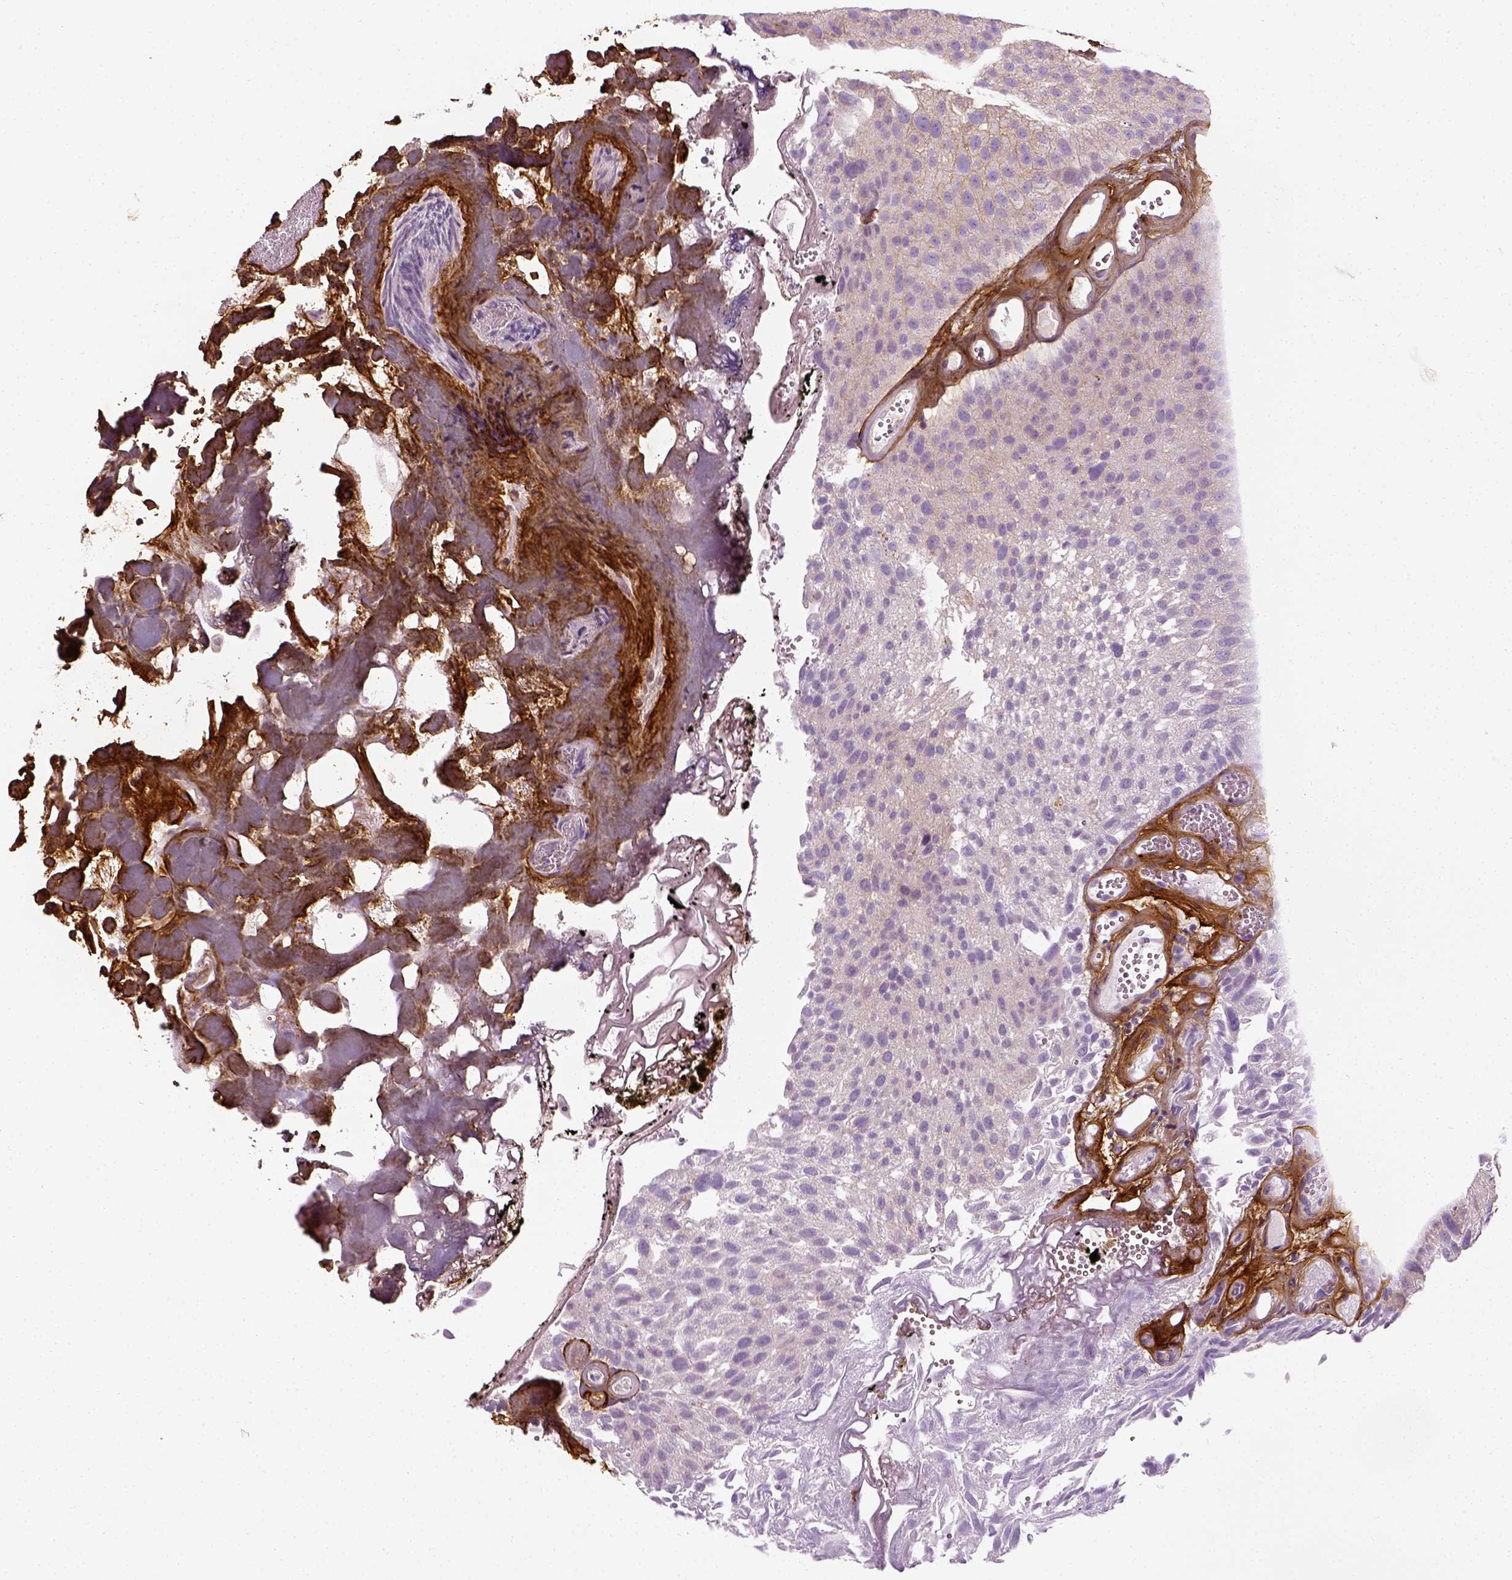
{"staining": {"intensity": "negative", "quantity": "none", "location": "none"}, "tissue": "urothelial cancer", "cell_type": "Tumor cells", "image_type": "cancer", "snomed": [{"axis": "morphology", "description": "Urothelial carcinoma, Low grade"}, {"axis": "topography", "description": "Urinary bladder"}], "caption": "This micrograph is of urothelial cancer stained with immunohistochemistry (IHC) to label a protein in brown with the nuclei are counter-stained blue. There is no expression in tumor cells.", "gene": "COL6A2", "patient": {"sex": "male", "age": 72}}